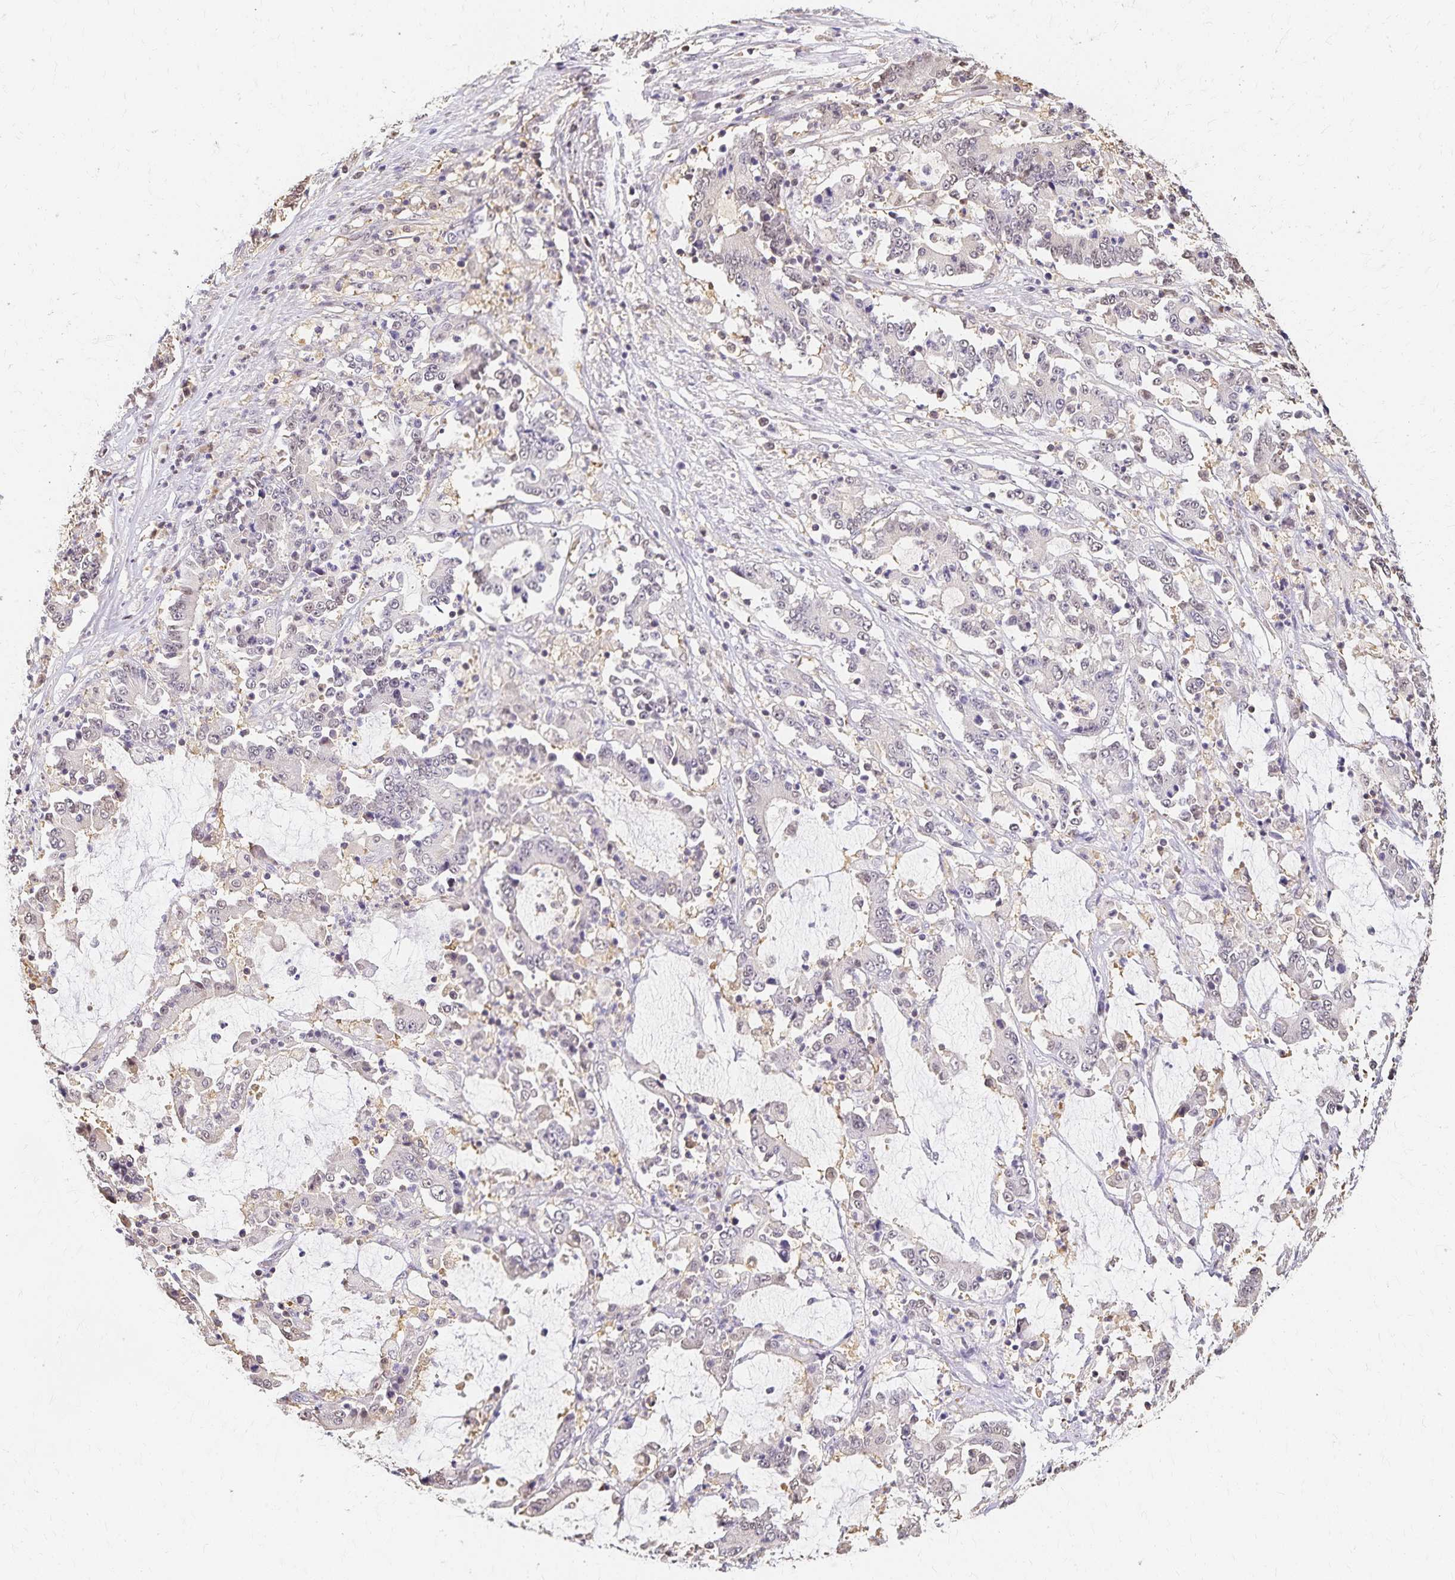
{"staining": {"intensity": "negative", "quantity": "none", "location": "none"}, "tissue": "stomach cancer", "cell_type": "Tumor cells", "image_type": "cancer", "snomed": [{"axis": "morphology", "description": "Adenocarcinoma, NOS"}, {"axis": "topography", "description": "Stomach, upper"}], "caption": "There is no significant positivity in tumor cells of stomach adenocarcinoma. (Stains: DAB immunohistochemistry with hematoxylin counter stain, Microscopy: brightfield microscopy at high magnification).", "gene": "AZGP1", "patient": {"sex": "male", "age": 68}}